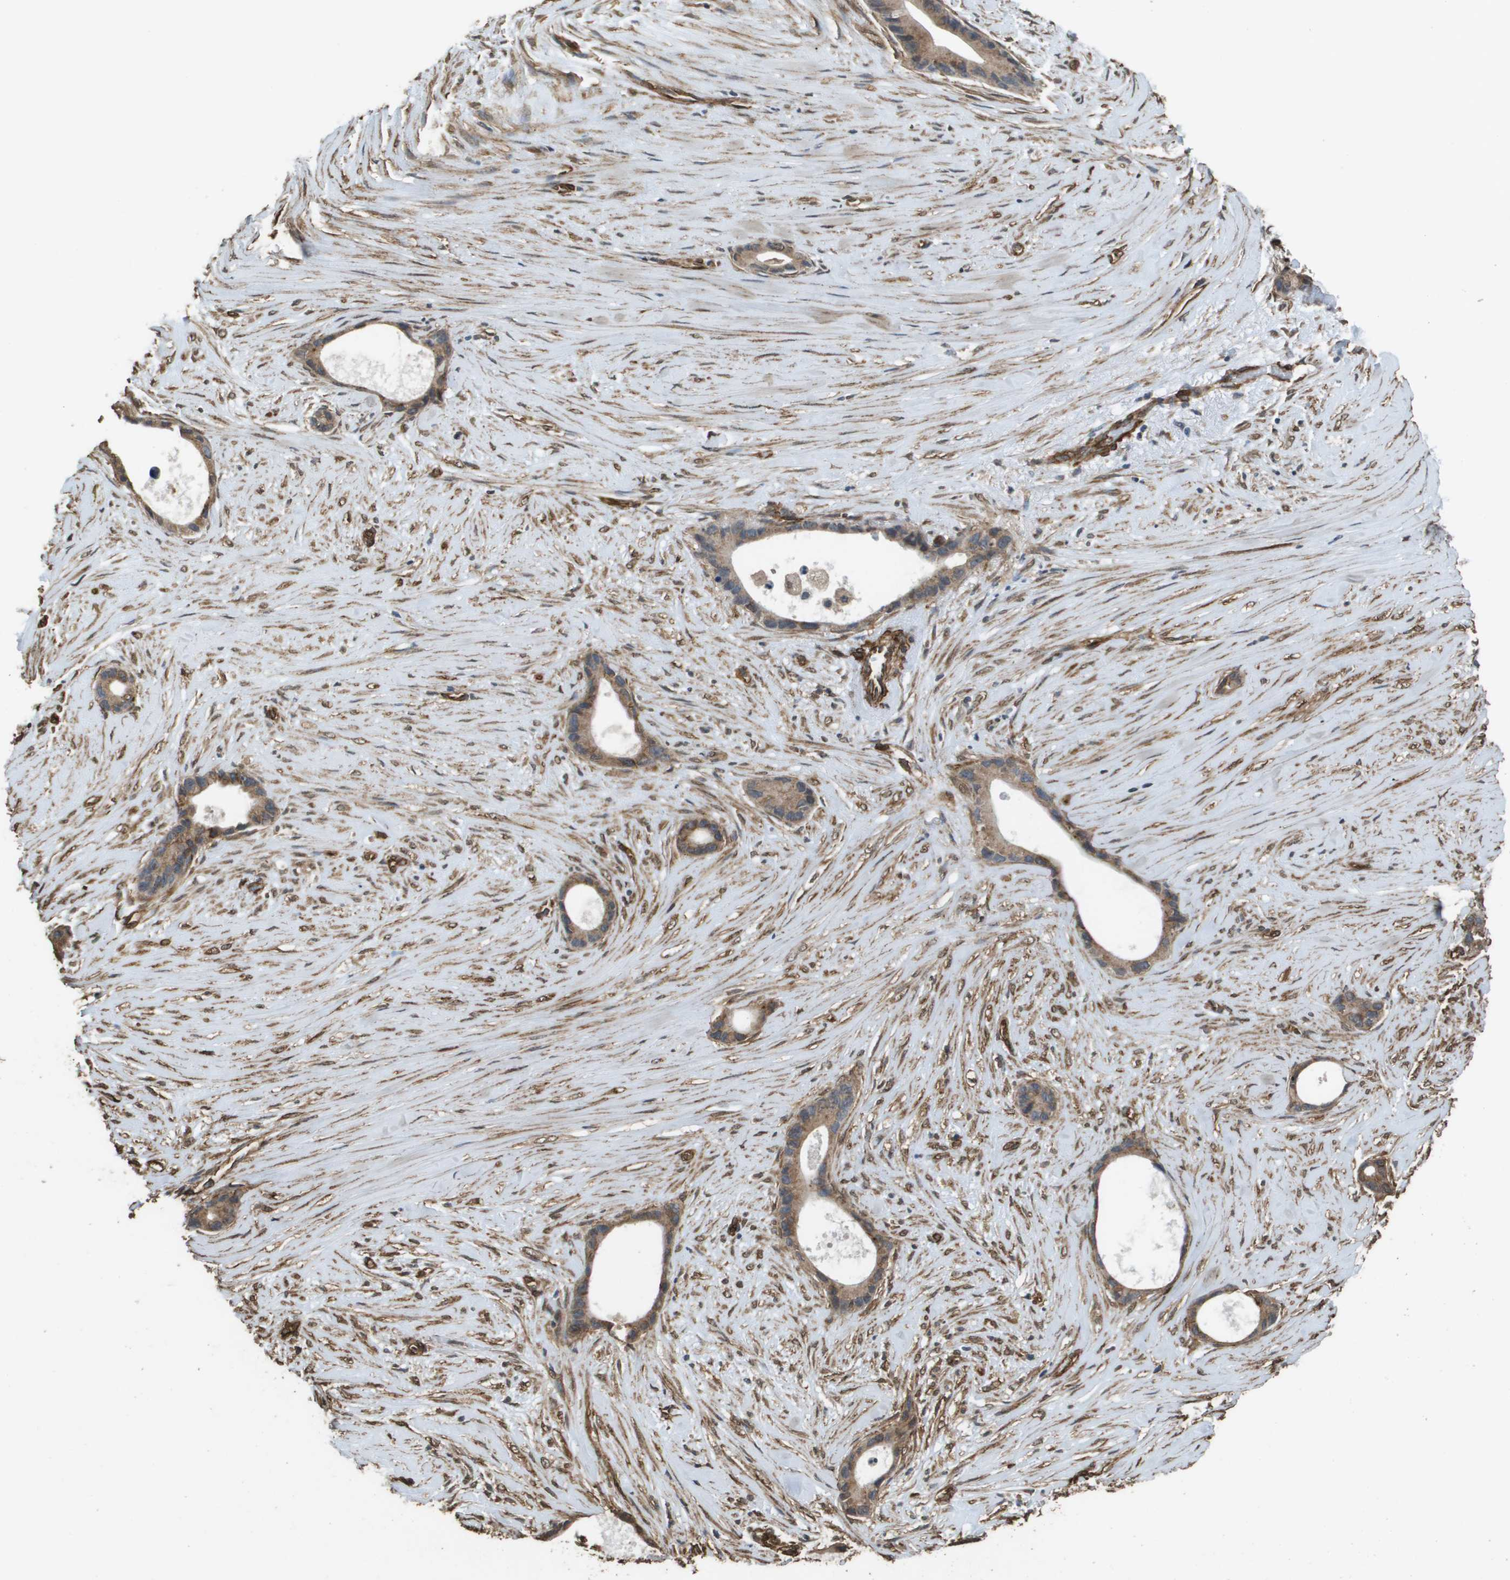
{"staining": {"intensity": "moderate", "quantity": ">75%", "location": "cytoplasmic/membranous"}, "tissue": "liver cancer", "cell_type": "Tumor cells", "image_type": "cancer", "snomed": [{"axis": "morphology", "description": "Cholangiocarcinoma"}, {"axis": "topography", "description": "Liver"}], "caption": "Liver cancer tissue exhibits moderate cytoplasmic/membranous positivity in about >75% of tumor cells", "gene": "AAMP", "patient": {"sex": "female", "age": 55}}